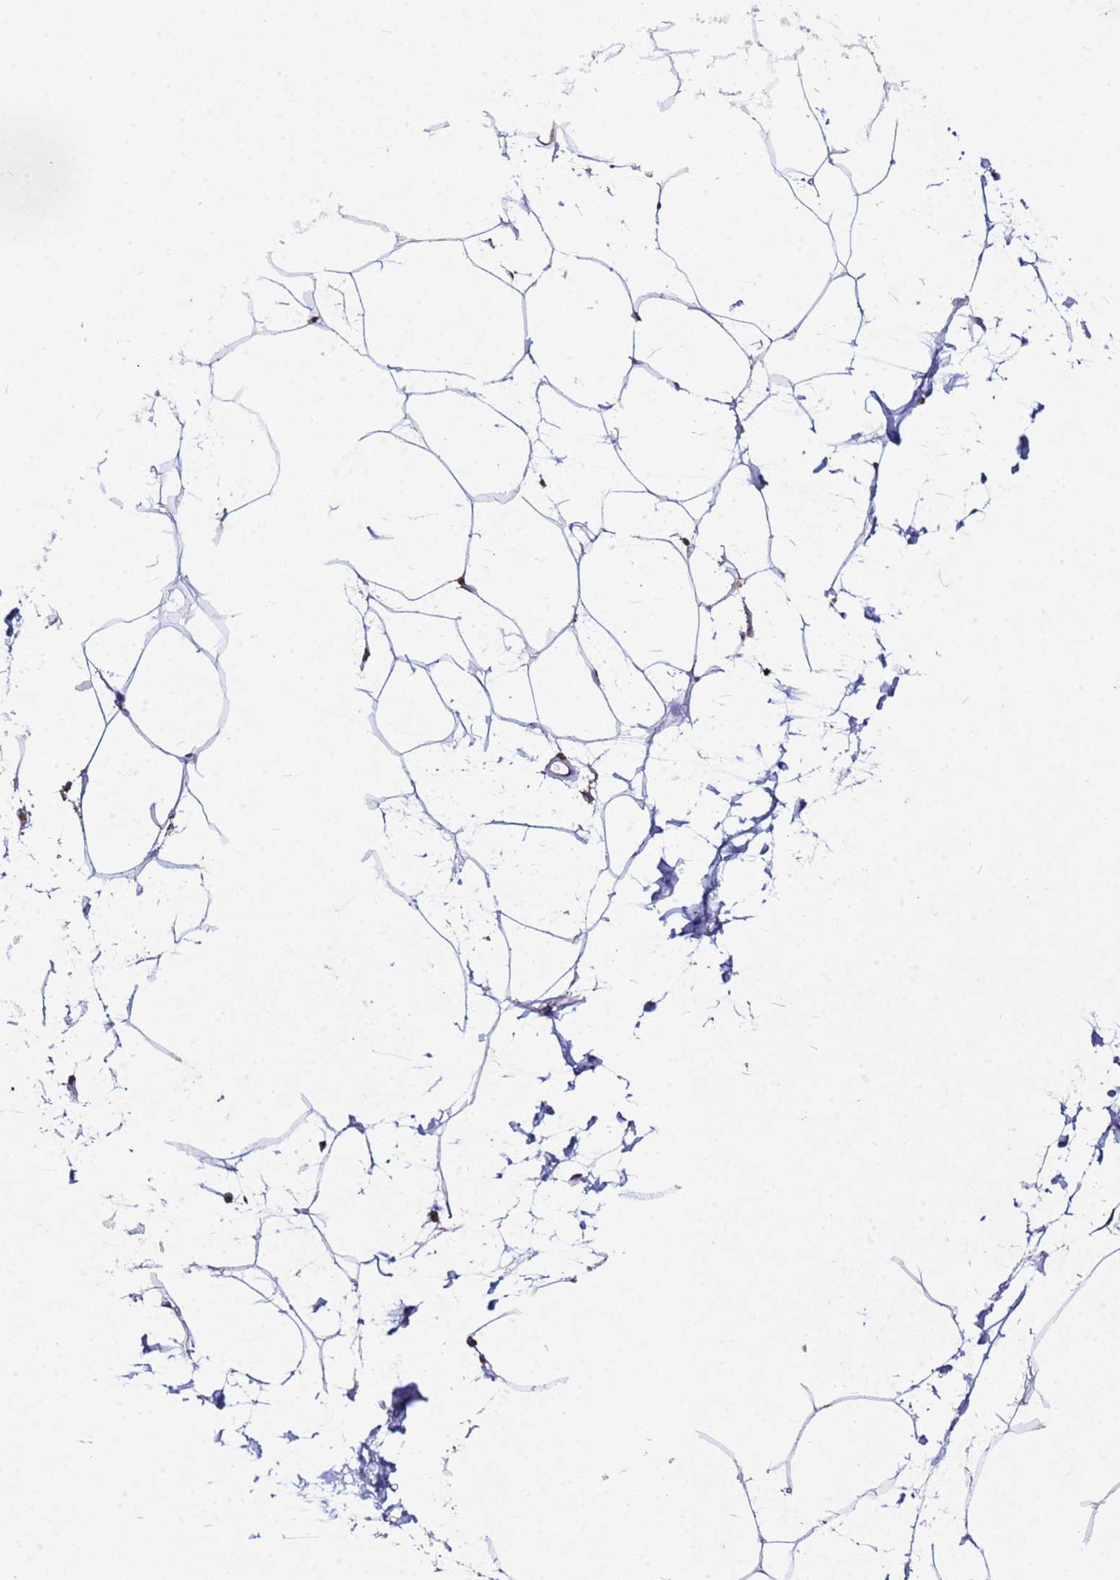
{"staining": {"intensity": "moderate", "quantity": ">75%", "location": "nuclear"}, "tissue": "adipose tissue", "cell_type": "Adipocytes", "image_type": "normal", "snomed": [{"axis": "morphology", "description": "Normal tissue, NOS"}, {"axis": "topography", "description": "Adipose tissue"}], "caption": "An immunohistochemistry (IHC) photomicrograph of normal tissue is shown. Protein staining in brown labels moderate nuclear positivity in adipose tissue within adipocytes.", "gene": "MYOCD", "patient": {"sex": "female", "age": 37}}